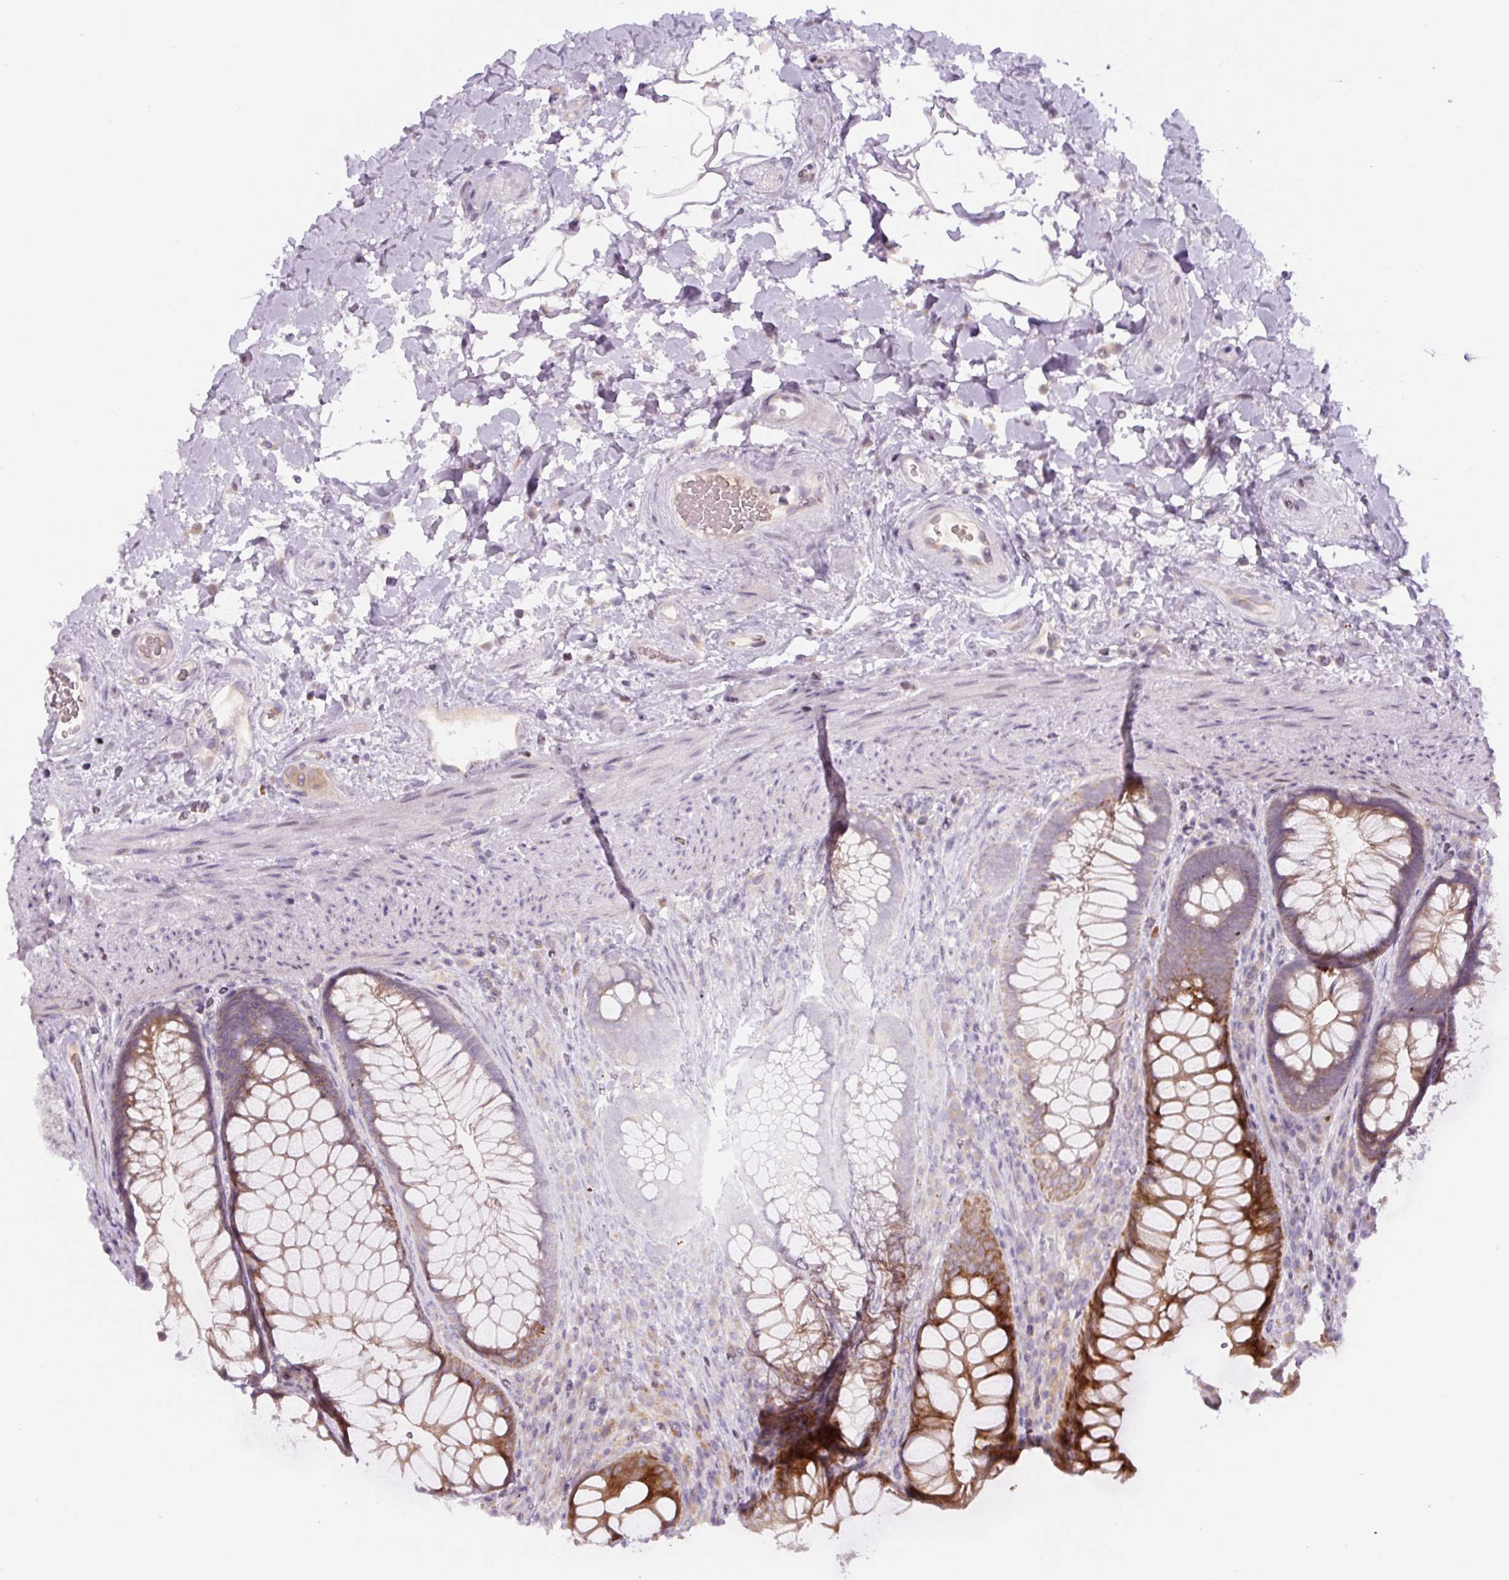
{"staining": {"intensity": "moderate", "quantity": ">75%", "location": "cytoplasmic/membranous"}, "tissue": "rectum", "cell_type": "Glandular cells", "image_type": "normal", "snomed": [{"axis": "morphology", "description": "Normal tissue, NOS"}, {"axis": "topography", "description": "Rectum"}], "caption": "Normal rectum demonstrates moderate cytoplasmic/membranous expression in about >75% of glandular cells, visualized by immunohistochemistry. The staining is performed using DAB (3,3'-diaminobenzidine) brown chromogen to label protein expression. The nuclei are counter-stained blue using hematoxylin.", "gene": "YIF1B", "patient": {"sex": "male", "age": 53}}